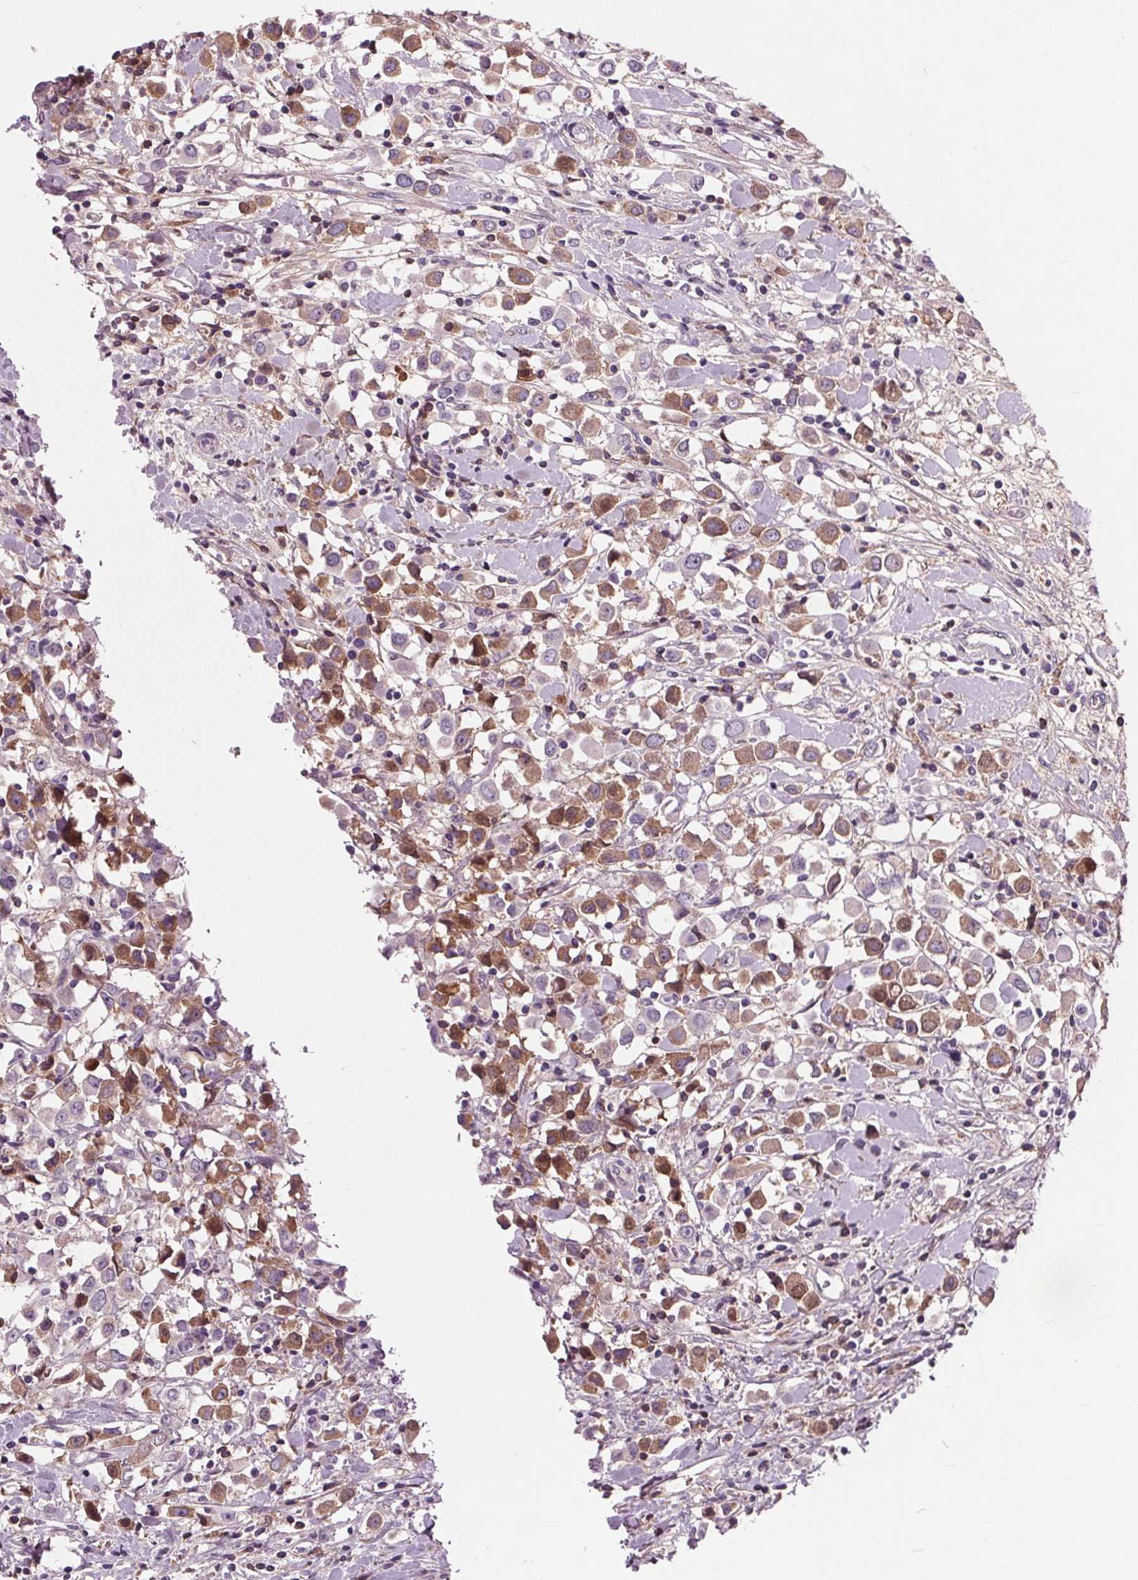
{"staining": {"intensity": "moderate", "quantity": "25%-75%", "location": "cytoplasmic/membranous"}, "tissue": "breast cancer", "cell_type": "Tumor cells", "image_type": "cancer", "snomed": [{"axis": "morphology", "description": "Duct carcinoma"}, {"axis": "topography", "description": "Breast"}], "caption": "Breast invasive ductal carcinoma stained with a brown dye shows moderate cytoplasmic/membranous positive staining in about 25%-75% of tumor cells.", "gene": "C6", "patient": {"sex": "female", "age": 61}}